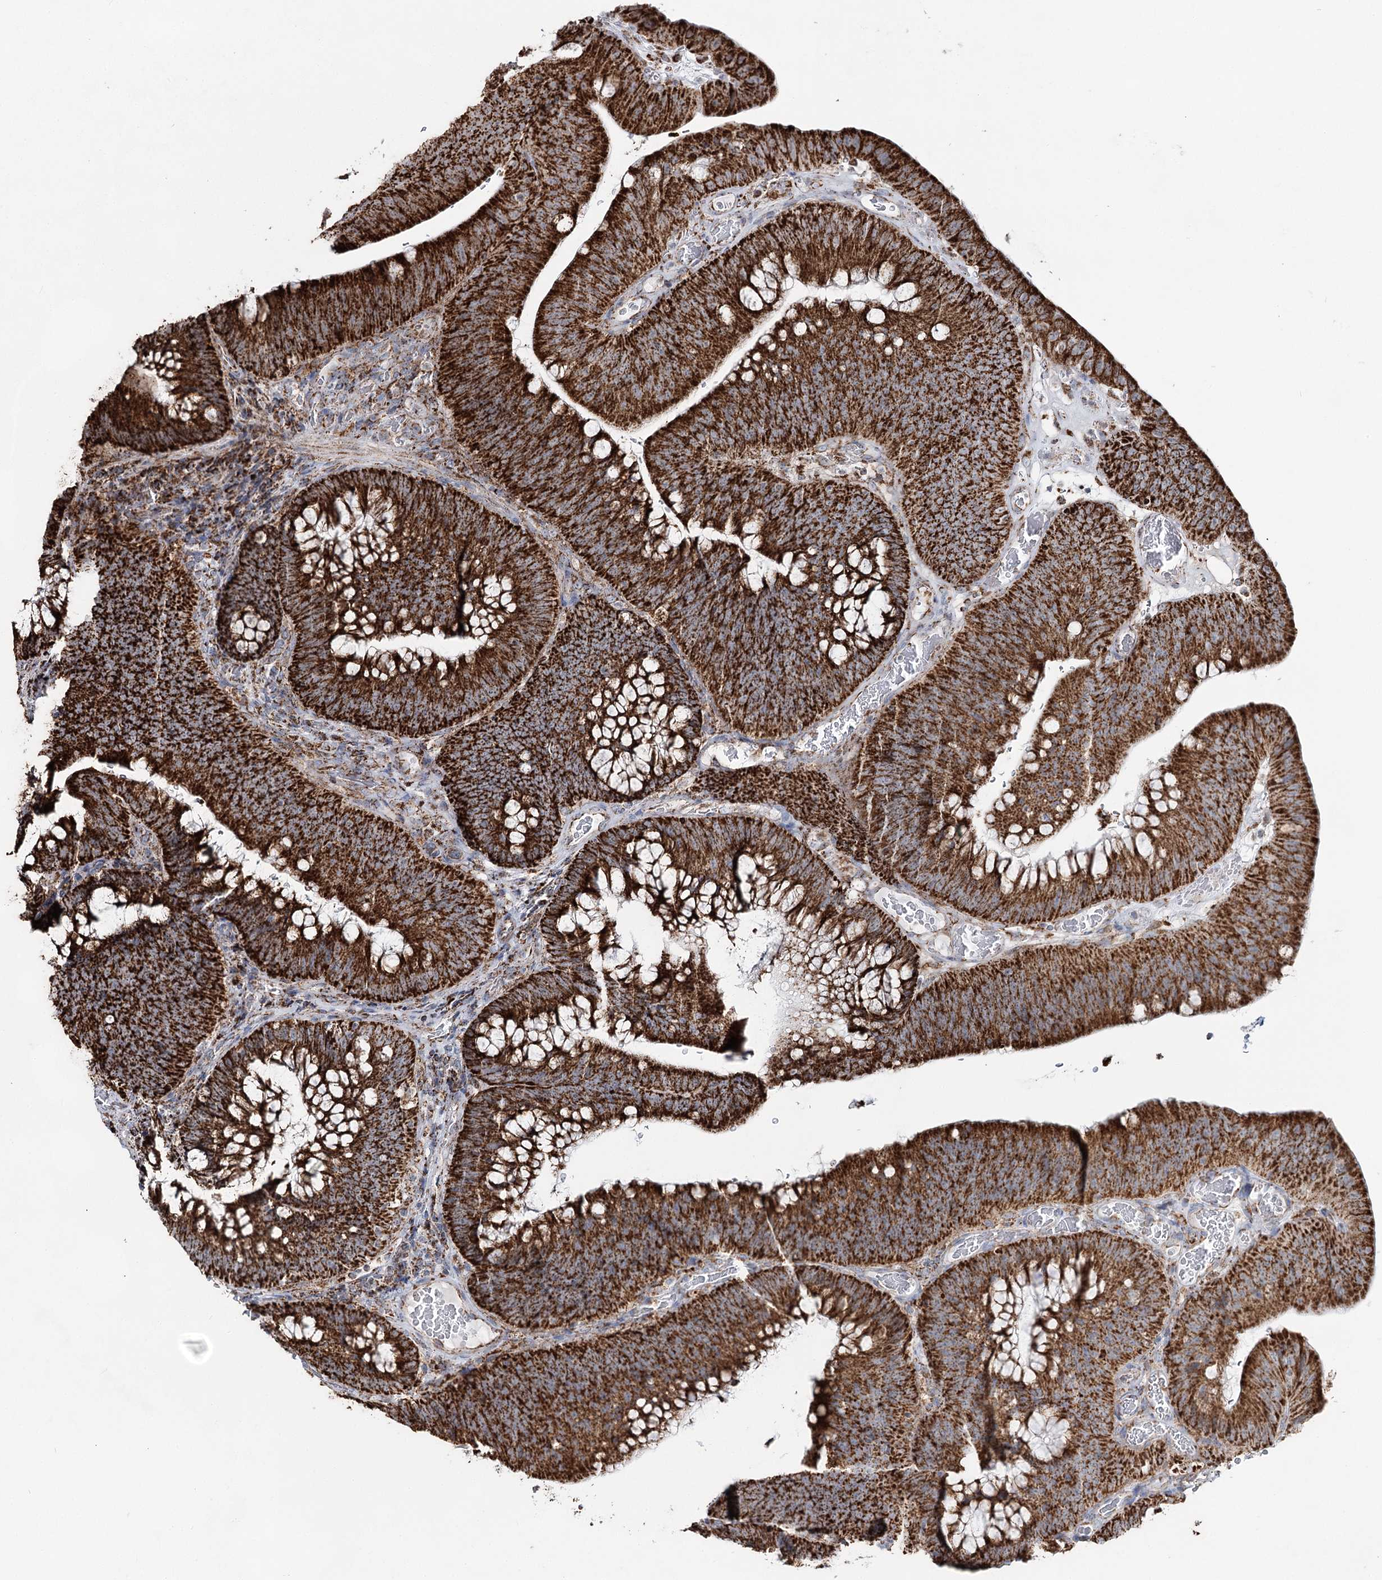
{"staining": {"intensity": "strong", "quantity": ">75%", "location": "cytoplasmic/membranous"}, "tissue": "colorectal cancer", "cell_type": "Tumor cells", "image_type": "cancer", "snomed": [{"axis": "morphology", "description": "Normal tissue, NOS"}, {"axis": "topography", "description": "Colon"}], "caption": "Protein staining by IHC shows strong cytoplasmic/membranous expression in approximately >75% of tumor cells in colorectal cancer.", "gene": "CWF19L1", "patient": {"sex": "female", "age": 82}}